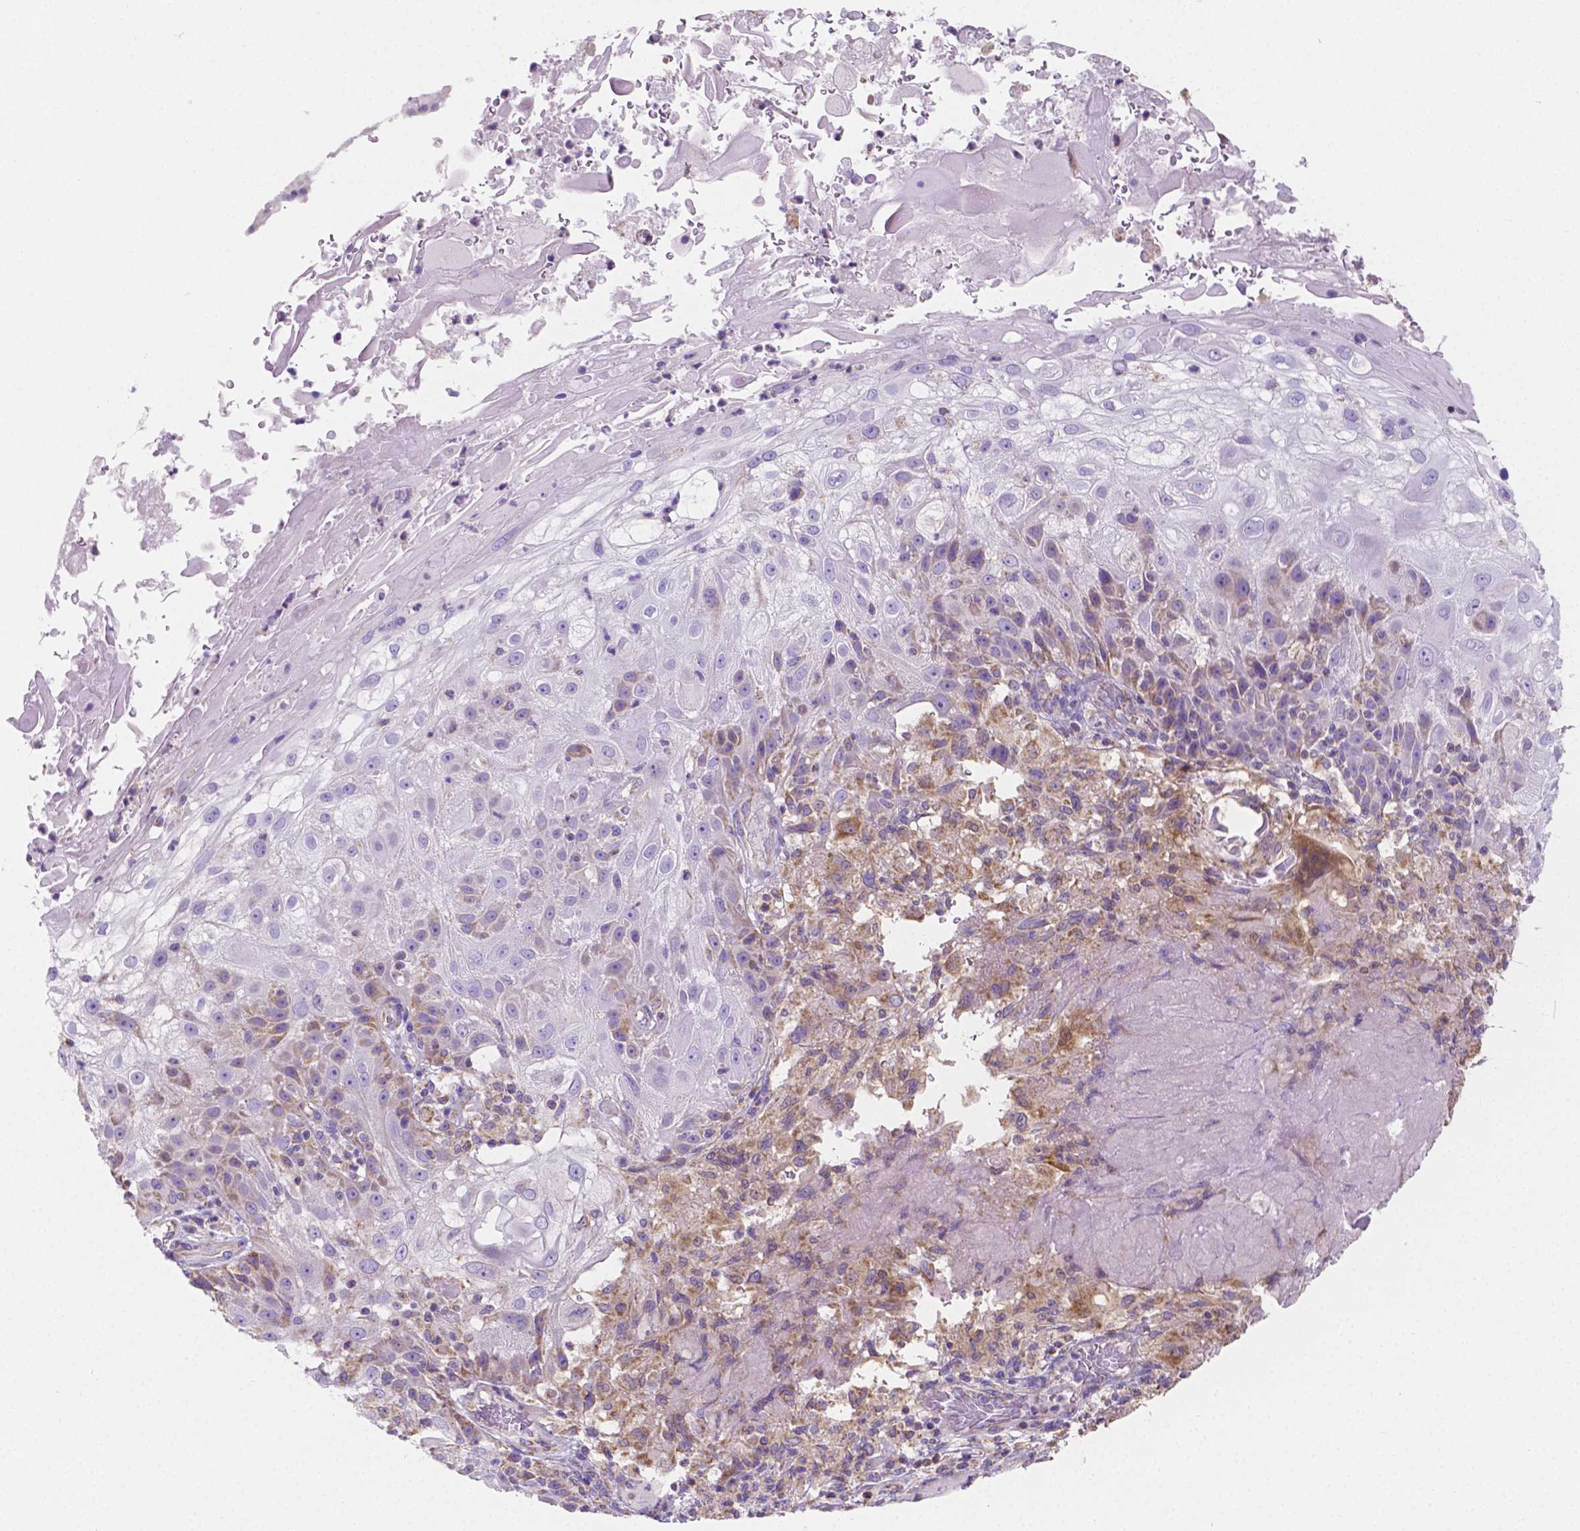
{"staining": {"intensity": "weak", "quantity": "<25%", "location": "cytoplasmic/membranous"}, "tissue": "skin cancer", "cell_type": "Tumor cells", "image_type": "cancer", "snomed": [{"axis": "morphology", "description": "Normal tissue, NOS"}, {"axis": "morphology", "description": "Squamous cell carcinoma, NOS"}, {"axis": "topography", "description": "Skin"}], "caption": "High magnification brightfield microscopy of squamous cell carcinoma (skin) stained with DAB (brown) and counterstained with hematoxylin (blue): tumor cells show no significant staining.", "gene": "SGTB", "patient": {"sex": "female", "age": 83}}